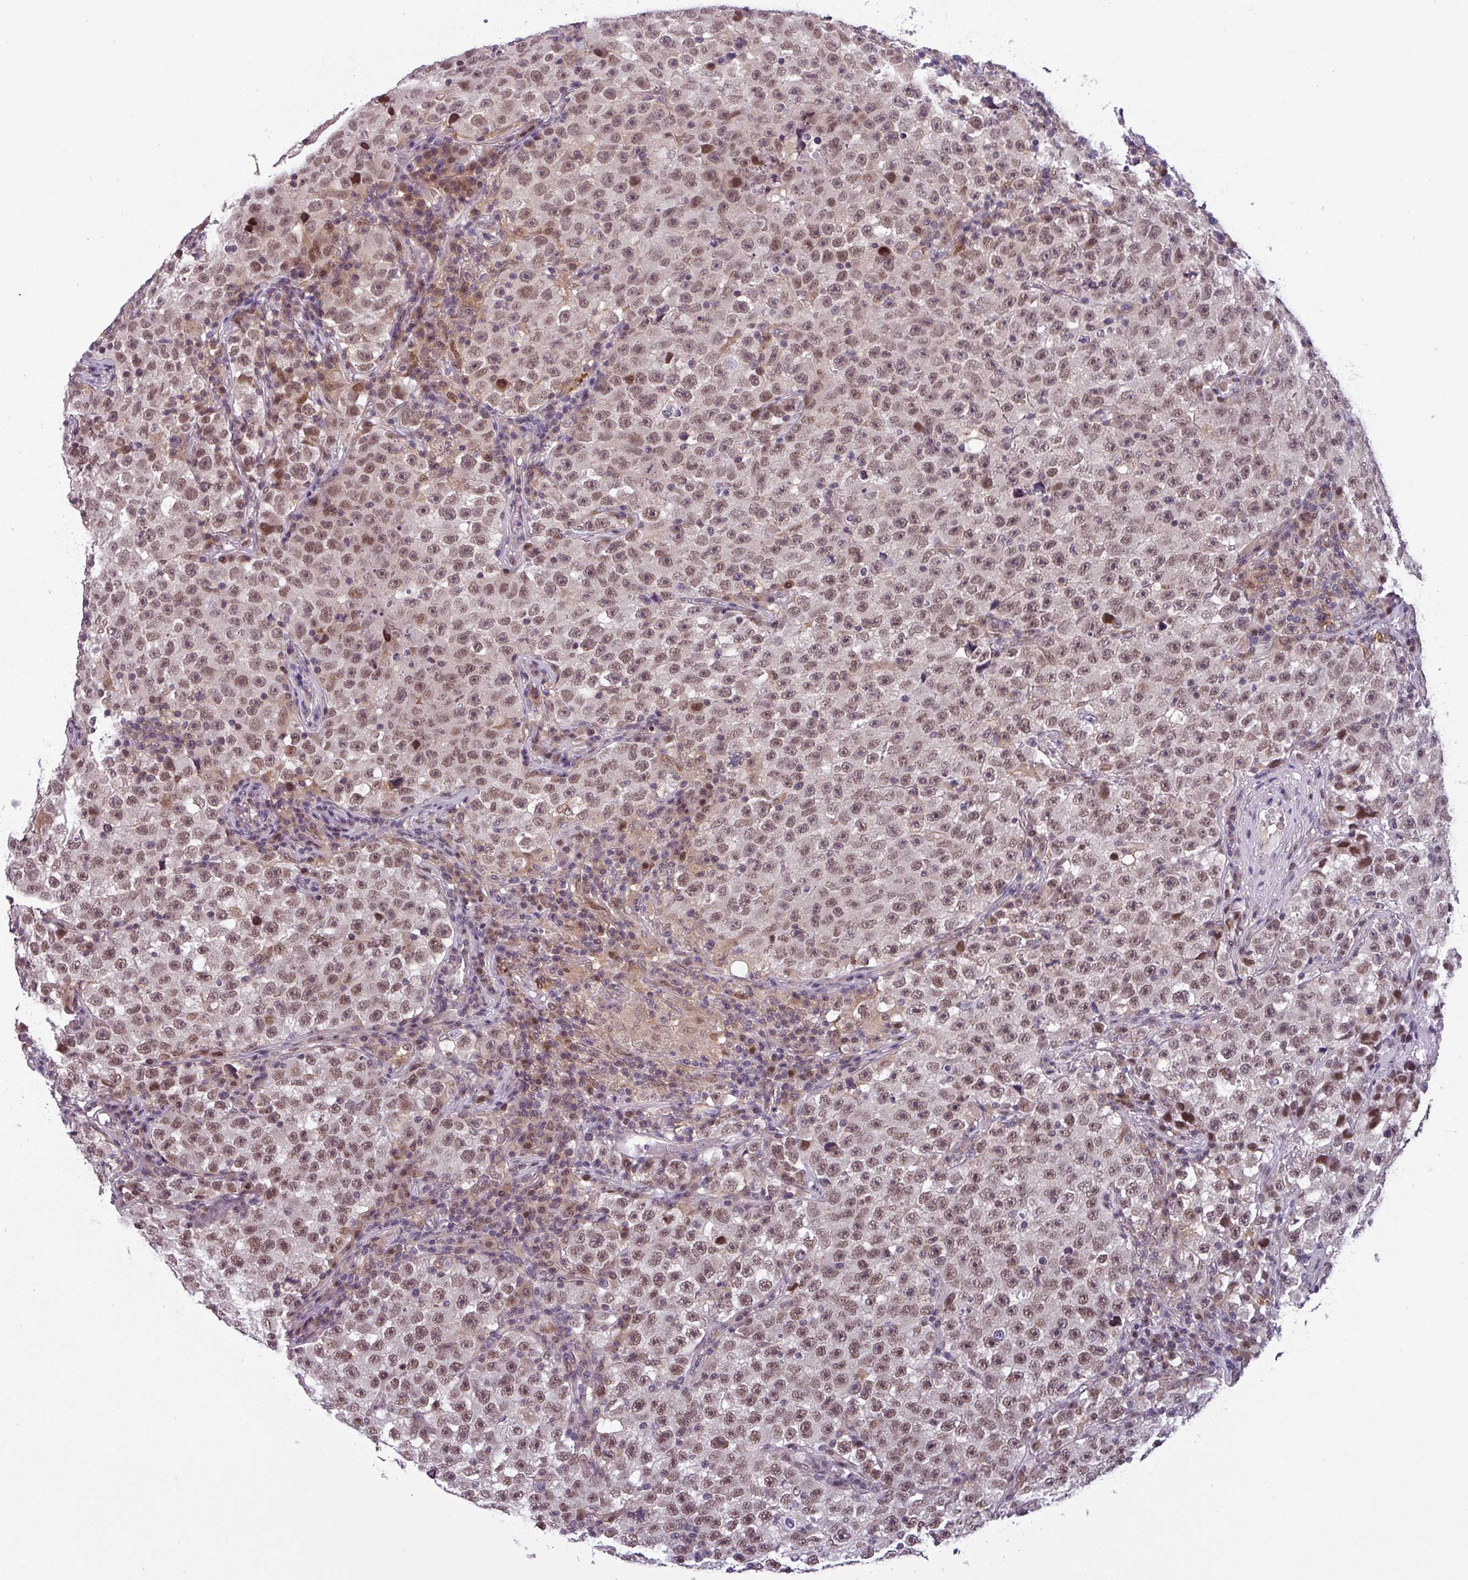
{"staining": {"intensity": "moderate", "quantity": ">75%", "location": "nuclear"}, "tissue": "testis cancer", "cell_type": "Tumor cells", "image_type": "cancer", "snomed": [{"axis": "morphology", "description": "Seminoma, NOS"}, {"axis": "topography", "description": "Testis"}], "caption": "Immunohistochemical staining of testis seminoma demonstrates moderate nuclear protein staining in about >75% of tumor cells.", "gene": "NPFFR1", "patient": {"sex": "male", "age": 22}}